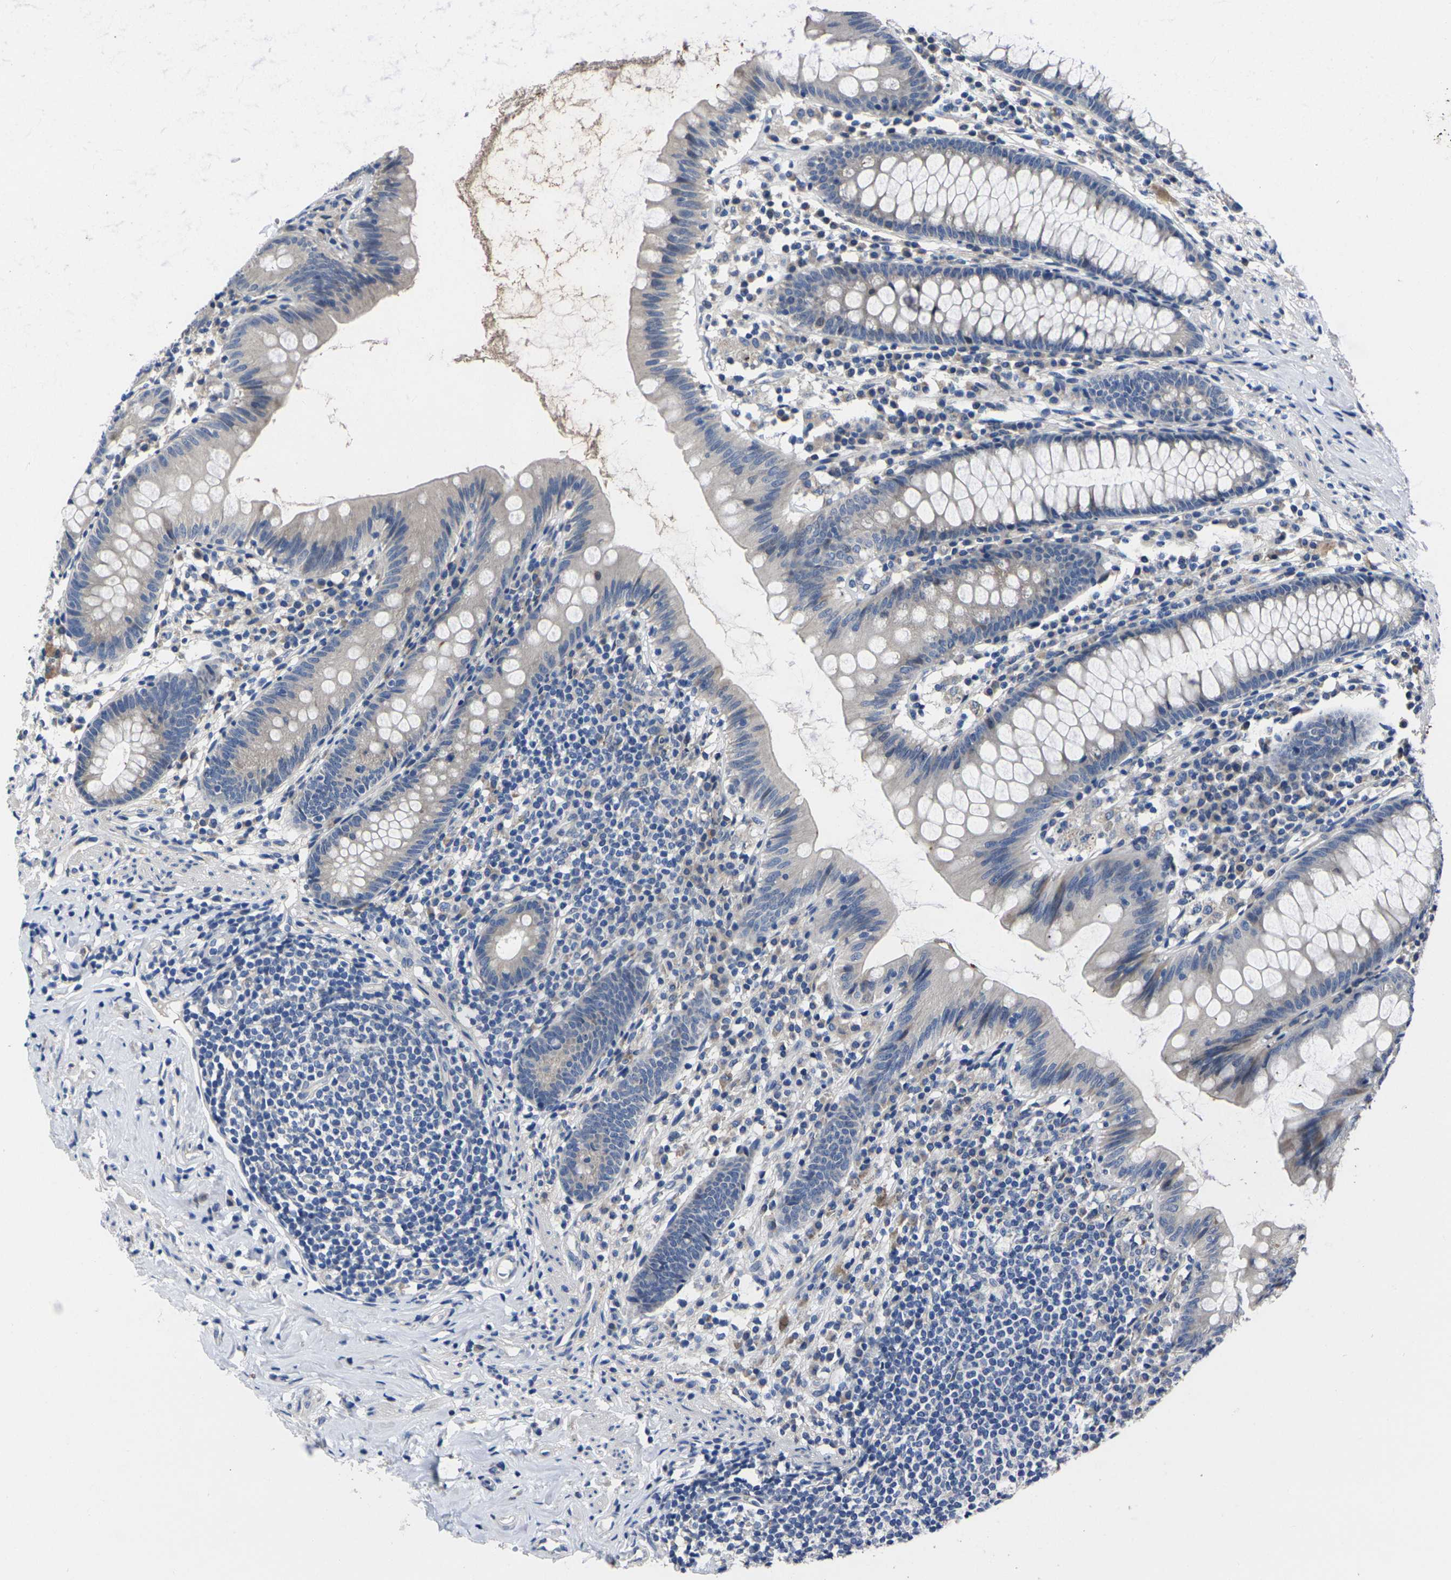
{"staining": {"intensity": "negative", "quantity": "none", "location": "none"}, "tissue": "appendix", "cell_type": "Glandular cells", "image_type": "normal", "snomed": [{"axis": "morphology", "description": "Normal tissue, NOS"}, {"axis": "topography", "description": "Appendix"}], "caption": "Immunohistochemistry histopathology image of normal appendix: human appendix stained with DAB exhibits no significant protein expression in glandular cells.", "gene": "CYP2C8", "patient": {"sex": "male", "age": 52}}